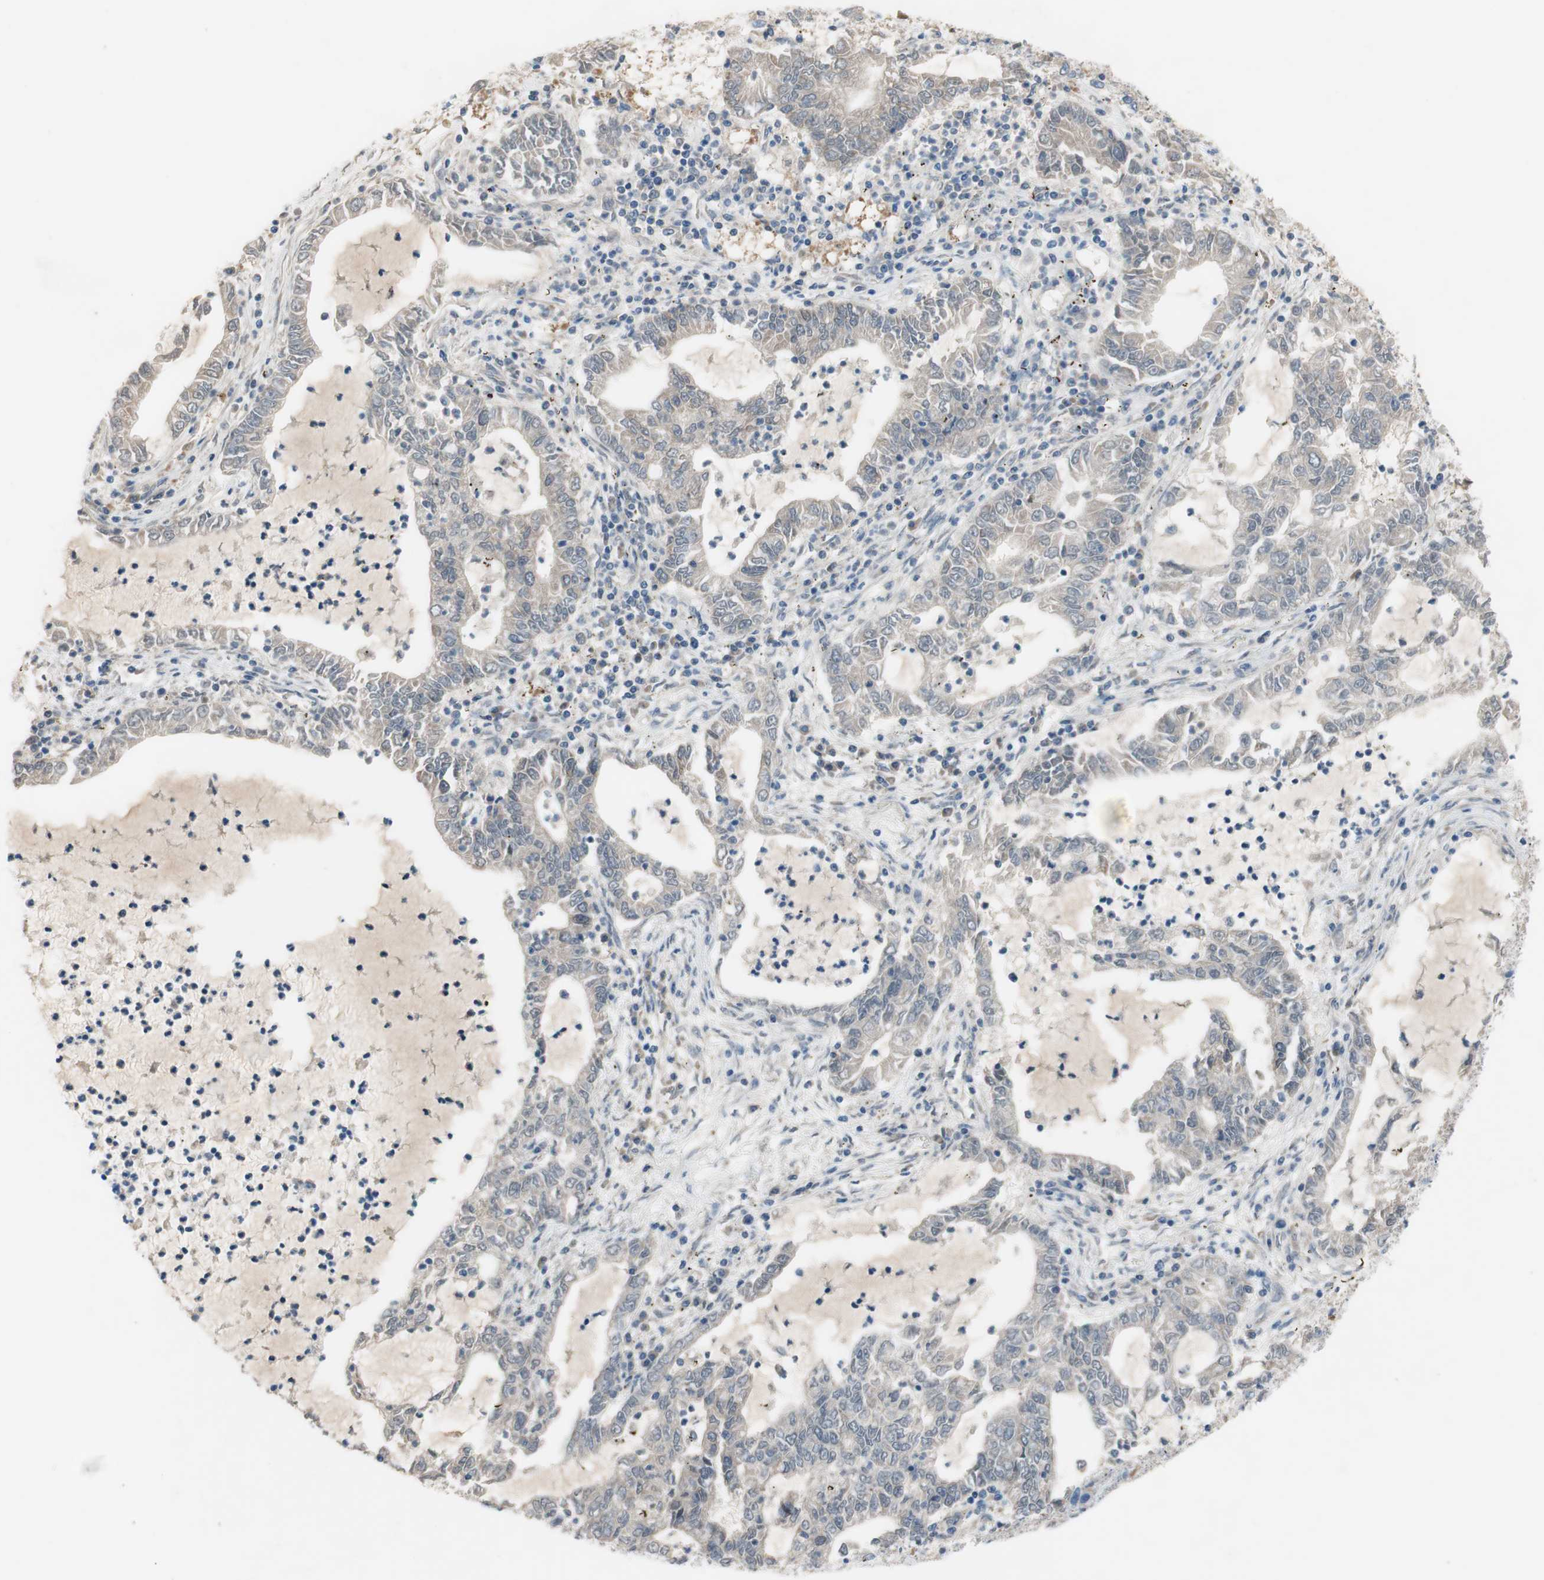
{"staining": {"intensity": "moderate", "quantity": "25%-75%", "location": "cytoplasmic/membranous"}, "tissue": "lung cancer", "cell_type": "Tumor cells", "image_type": "cancer", "snomed": [{"axis": "morphology", "description": "Adenocarcinoma, NOS"}, {"axis": "topography", "description": "Lung"}], "caption": "Protein analysis of lung cancer (adenocarcinoma) tissue demonstrates moderate cytoplasmic/membranous staining in about 25%-75% of tumor cells. The protein of interest is shown in brown color, while the nuclei are stained blue.", "gene": "FDFT1", "patient": {"sex": "female", "age": 51}}